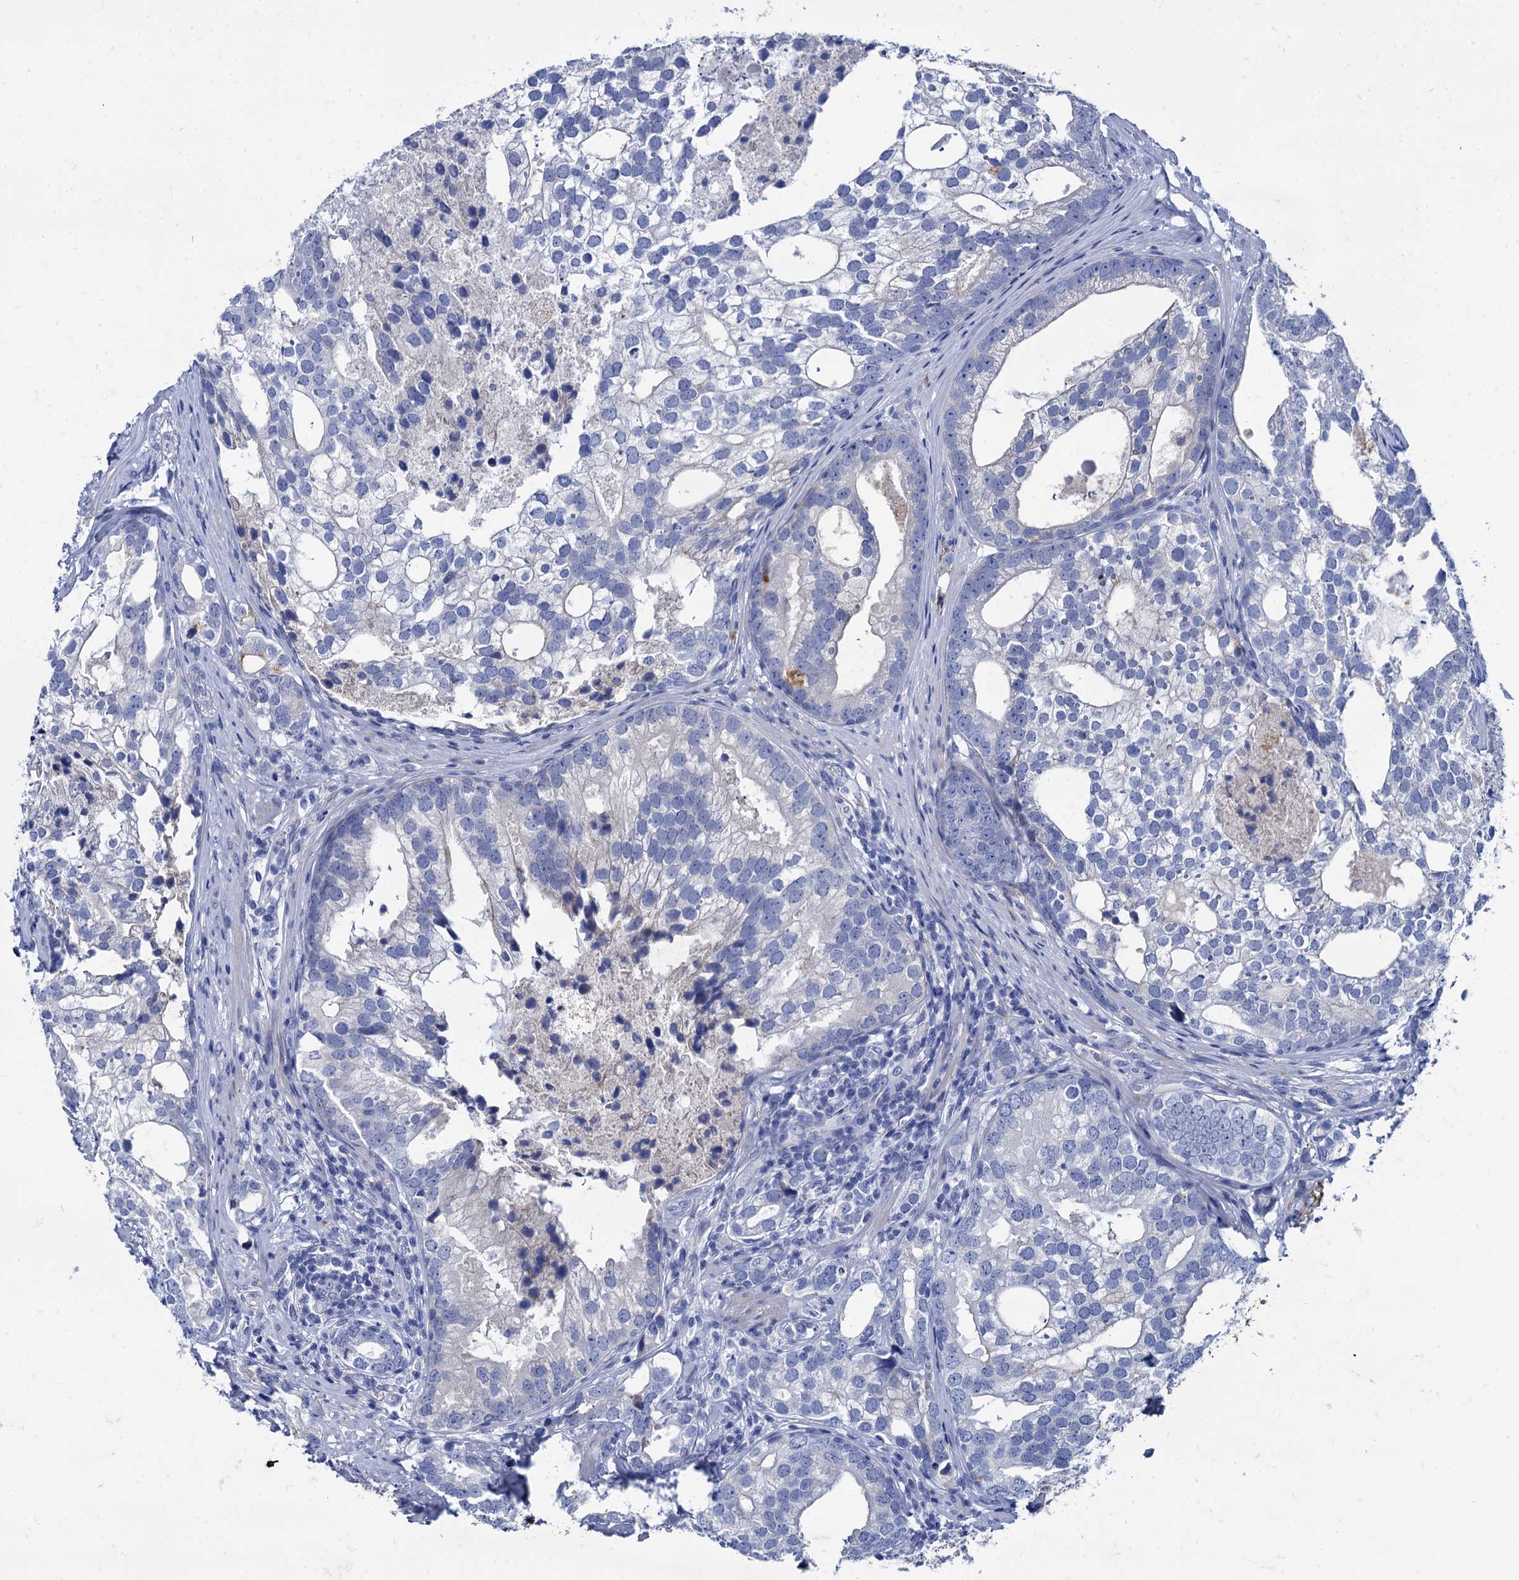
{"staining": {"intensity": "negative", "quantity": "none", "location": "none"}, "tissue": "prostate cancer", "cell_type": "Tumor cells", "image_type": "cancer", "snomed": [{"axis": "morphology", "description": "Adenocarcinoma, High grade"}, {"axis": "topography", "description": "Prostate"}], "caption": "The histopathology image shows no significant positivity in tumor cells of prostate cancer.", "gene": "TMEM72", "patient": {"sex": "male", "age": 72}}